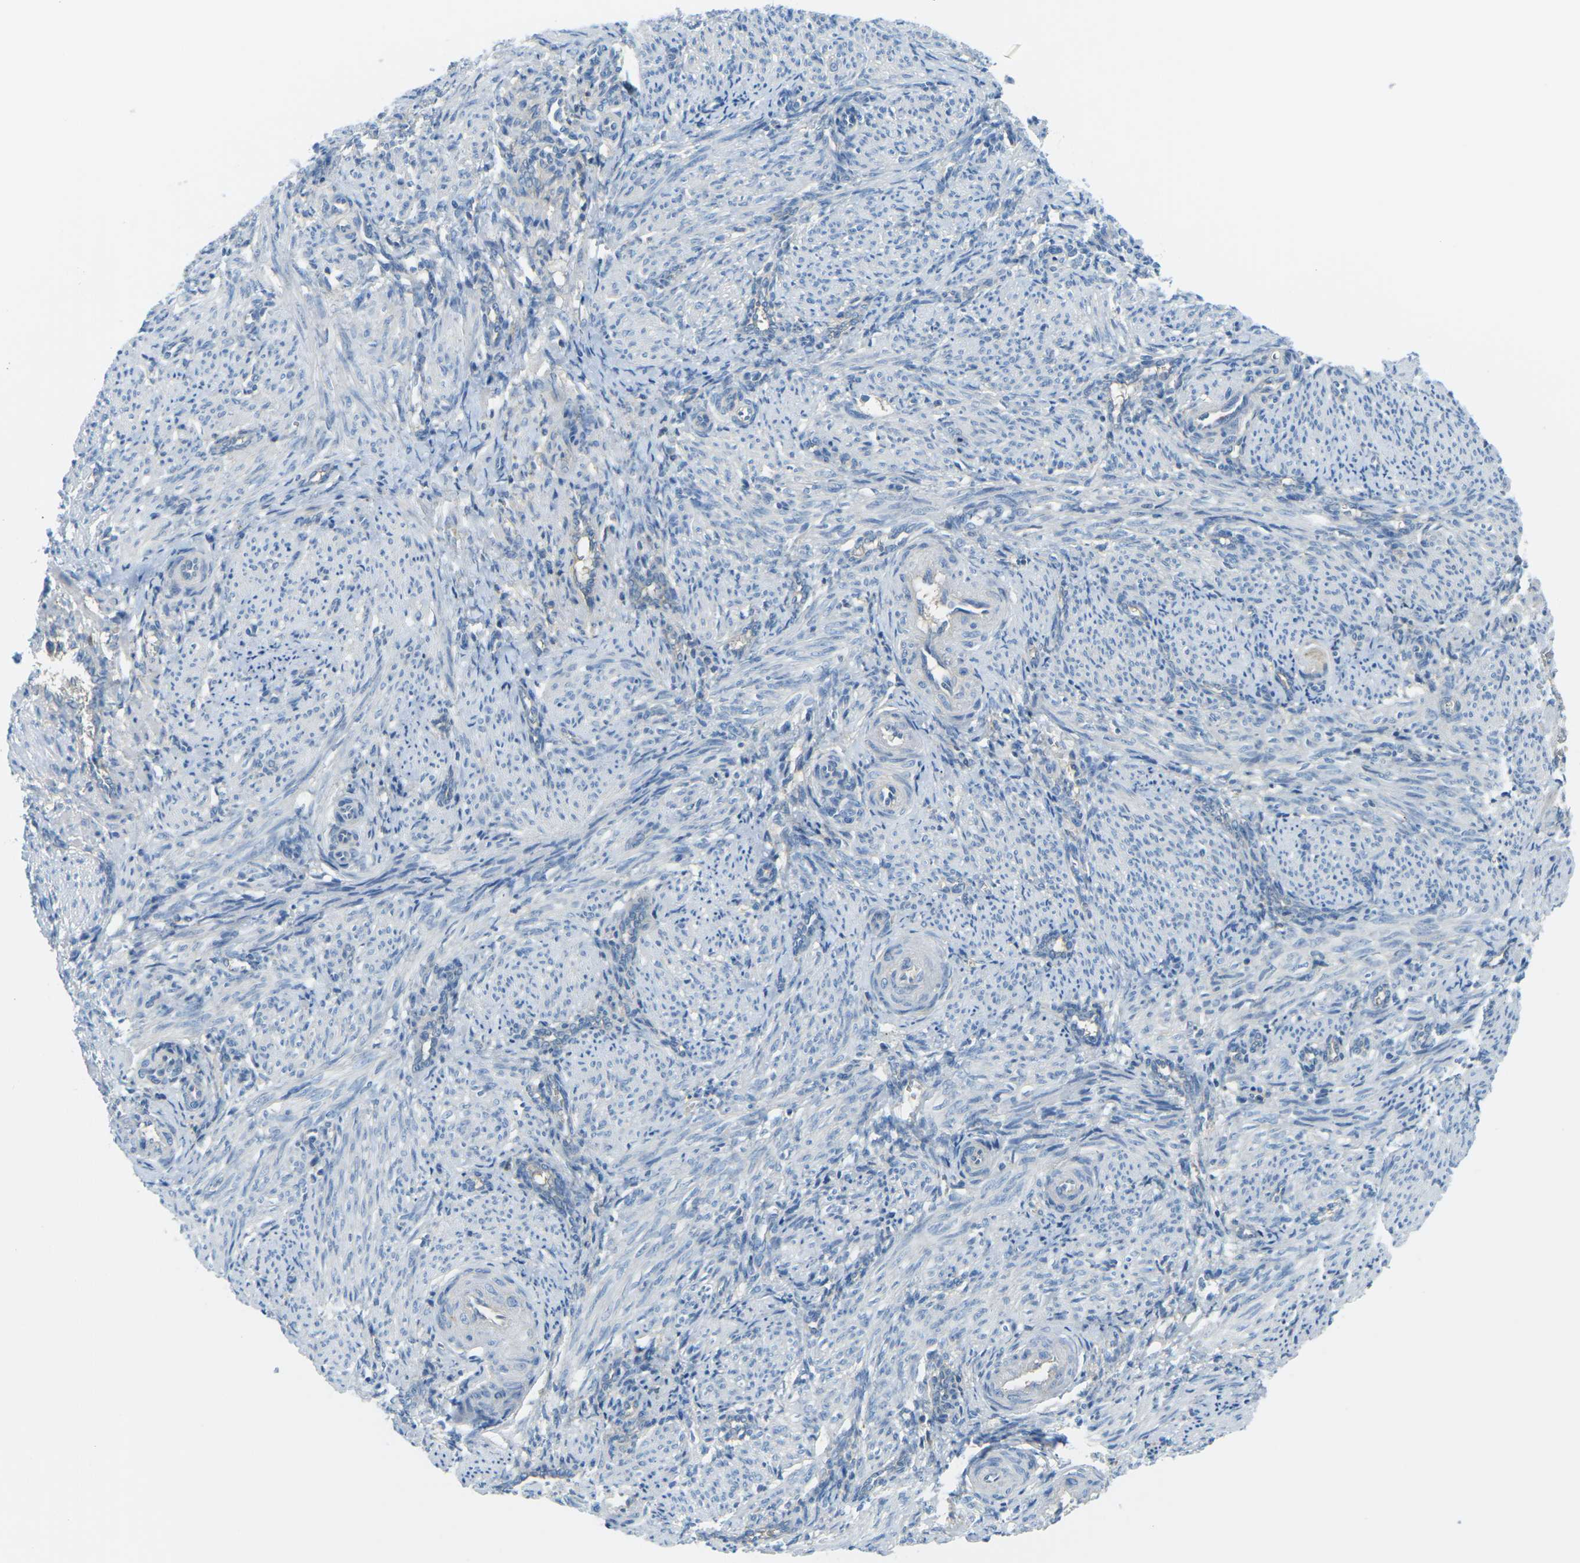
{"staining": {"intensity": "negative", "quantity": "none", "location": "none"}, "tissue": "smooth muscle", "cell_type": "Smooth muscle cells", "image_type": "normal", "snomed": [{"axis": "morphology", "description": "Normal tissue, NOS"}, {"axis": "topography", "description": "Endometrium"}], "caption": "A high-resolution micrograph shows IHC staining of normal smooth muscle, which shows no significant expression in smooth muscle cells.", "gene": "CD47", "patient": {"sex": "female", "age": 33}}